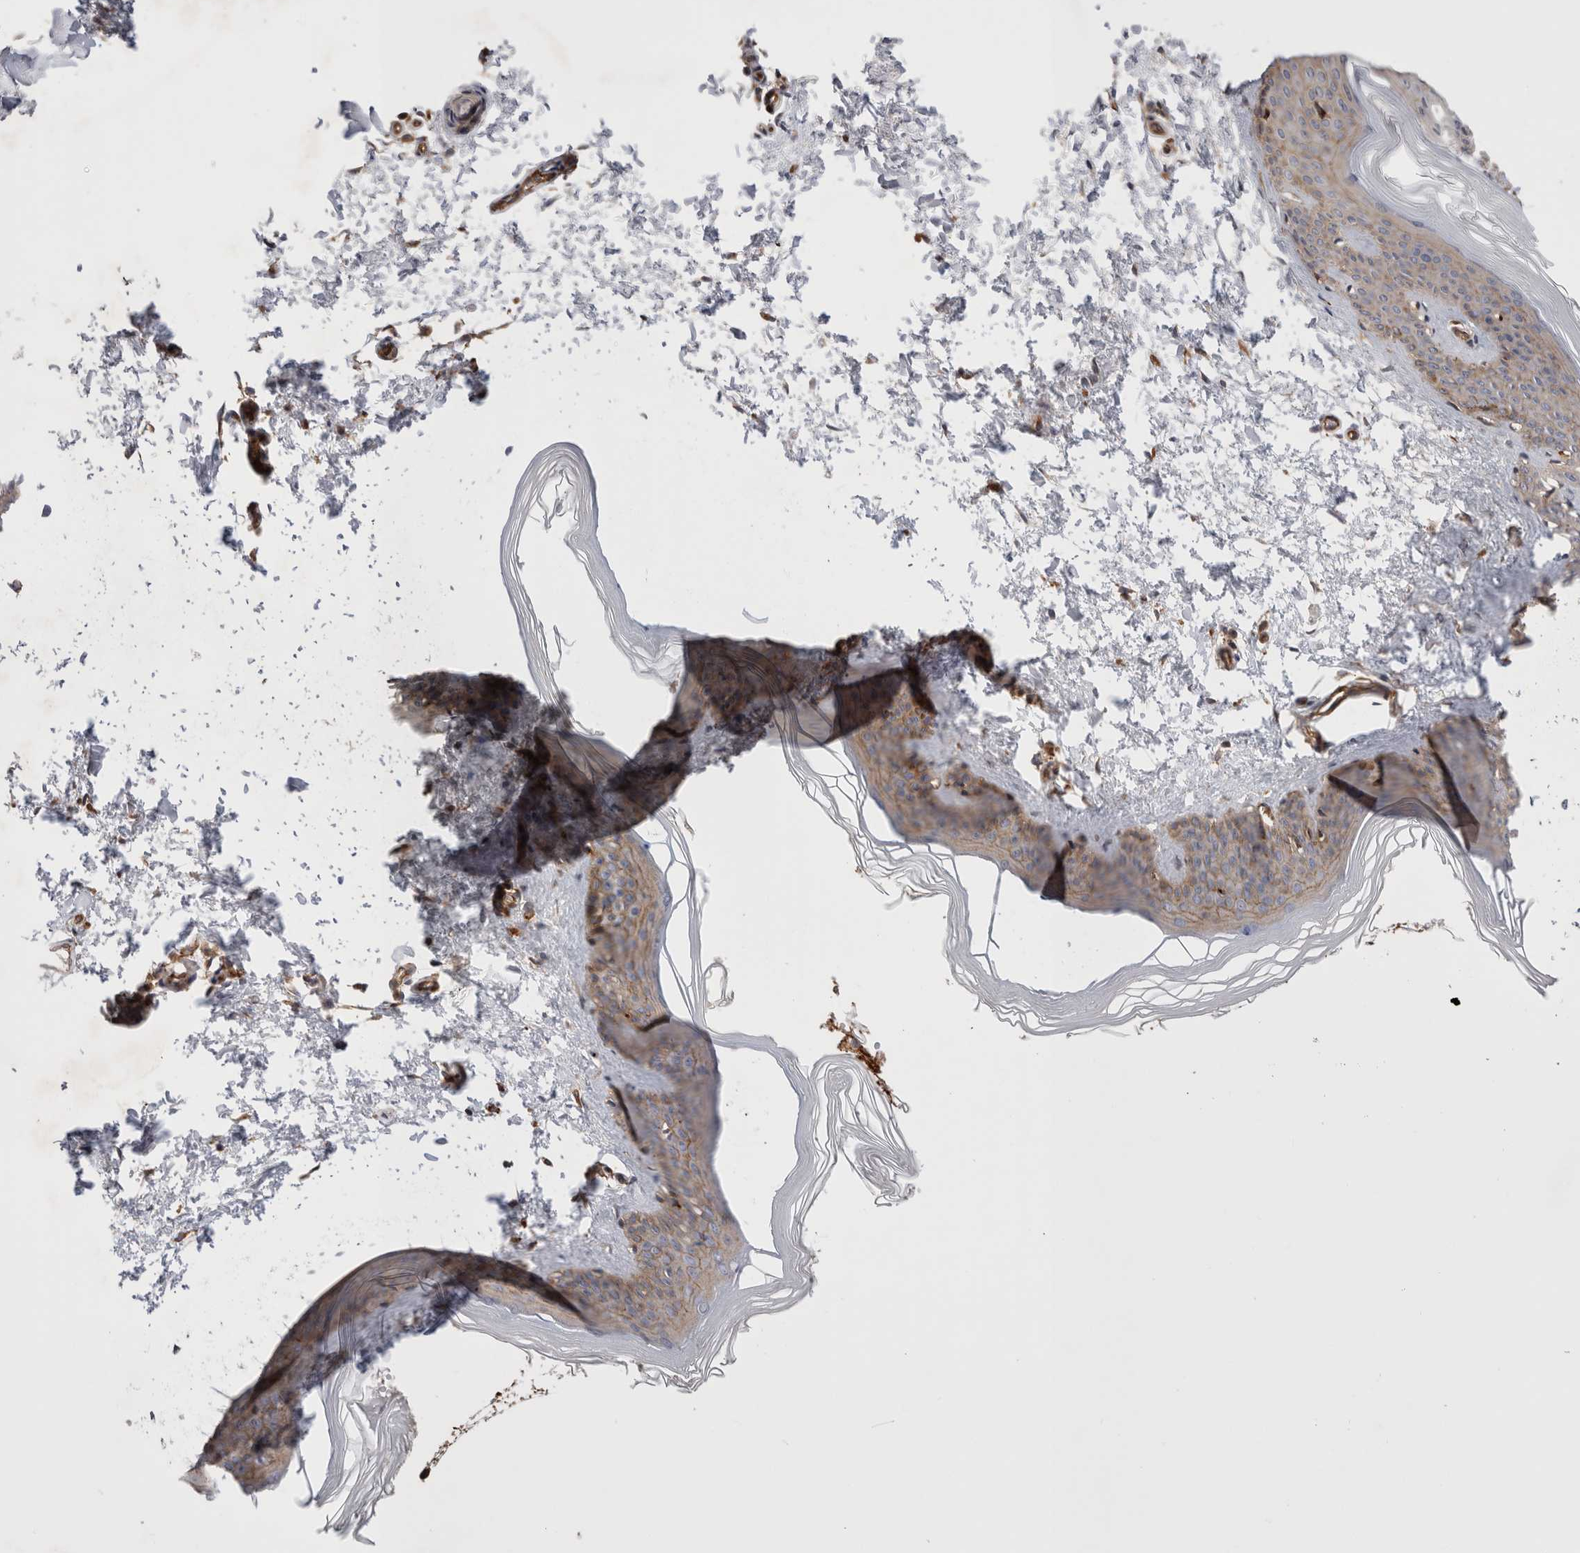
{"staining": {"intensity": "moderate", "quantity": "25%-75%", "location": "cytoplasmic/membranous"}, "tissue": "skin", "cell_type": "Fibroblasts", "image_type": "normal", "snomed": [{"axis": "morphology", "description": "Normal tissue, NOS"}, {"axis": "topography", "description": "Skin"}], "caption": "Immunohistochemistry of benign human skin displays medium levels of moderate cytoplasmic/membranous staining in about 25%-75% of fibroblasts.", "gene": "BNIP2", "patient": {"sex": "female", "age": 27}}